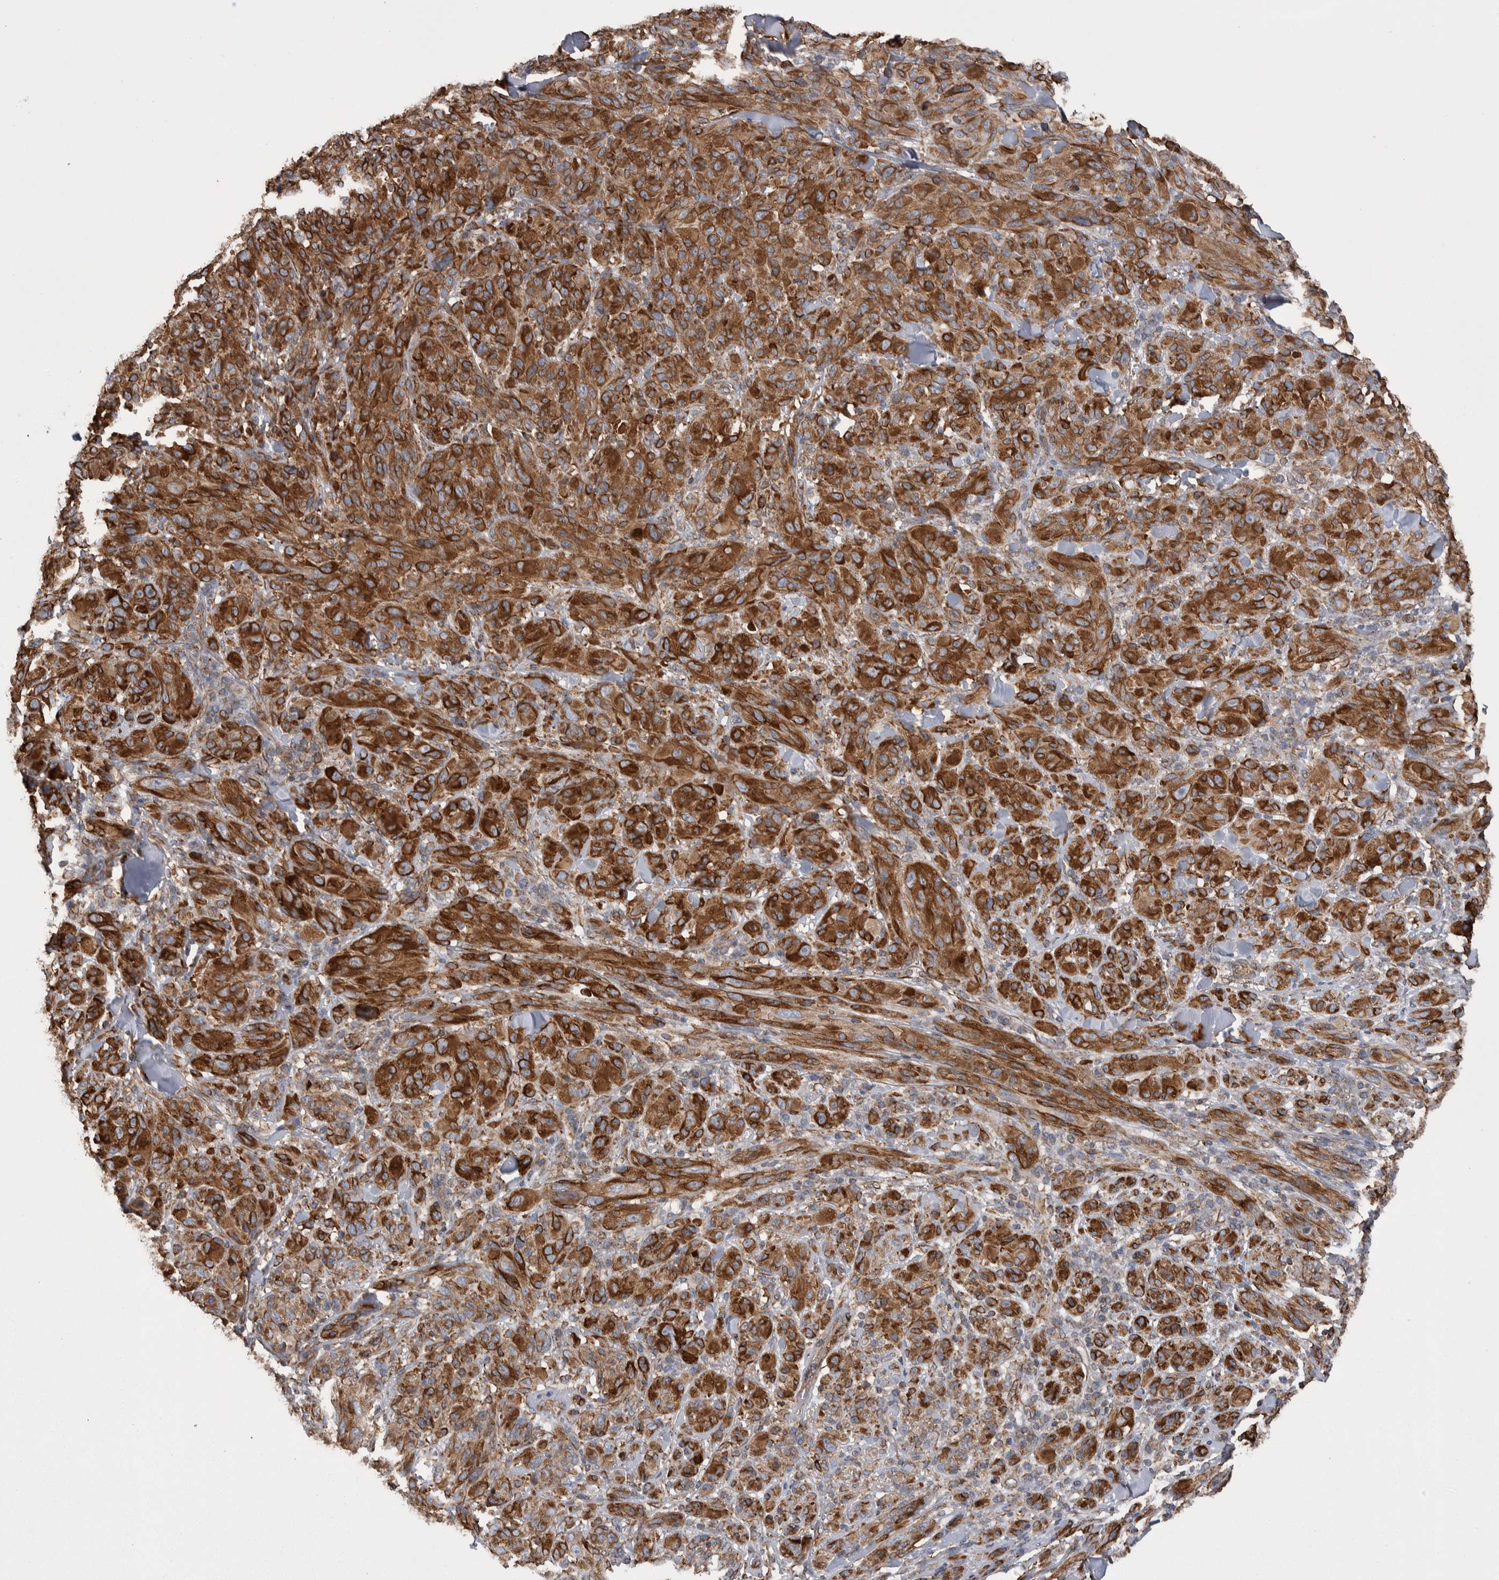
{"staining": {"intensity": "strong", "quantity": ">75%", "location": "cytoplasmic/membranous"}, "tissue": "melanoma", "cell_type": "Tumor cells", "image_type": "cancer", "snomed": [{"axis": "morphology", "description": "Malignant melanoma, NOS"}, {"axis": "topography", "description": "Skin of head"}], "caption": "A high amount of strong cytoplasmic/membranous staining is present in about >75% of tumor cells in malignant melanoma tissue.", "gene": "KIF12", "patient": {"sex": "male", "age": 96}}